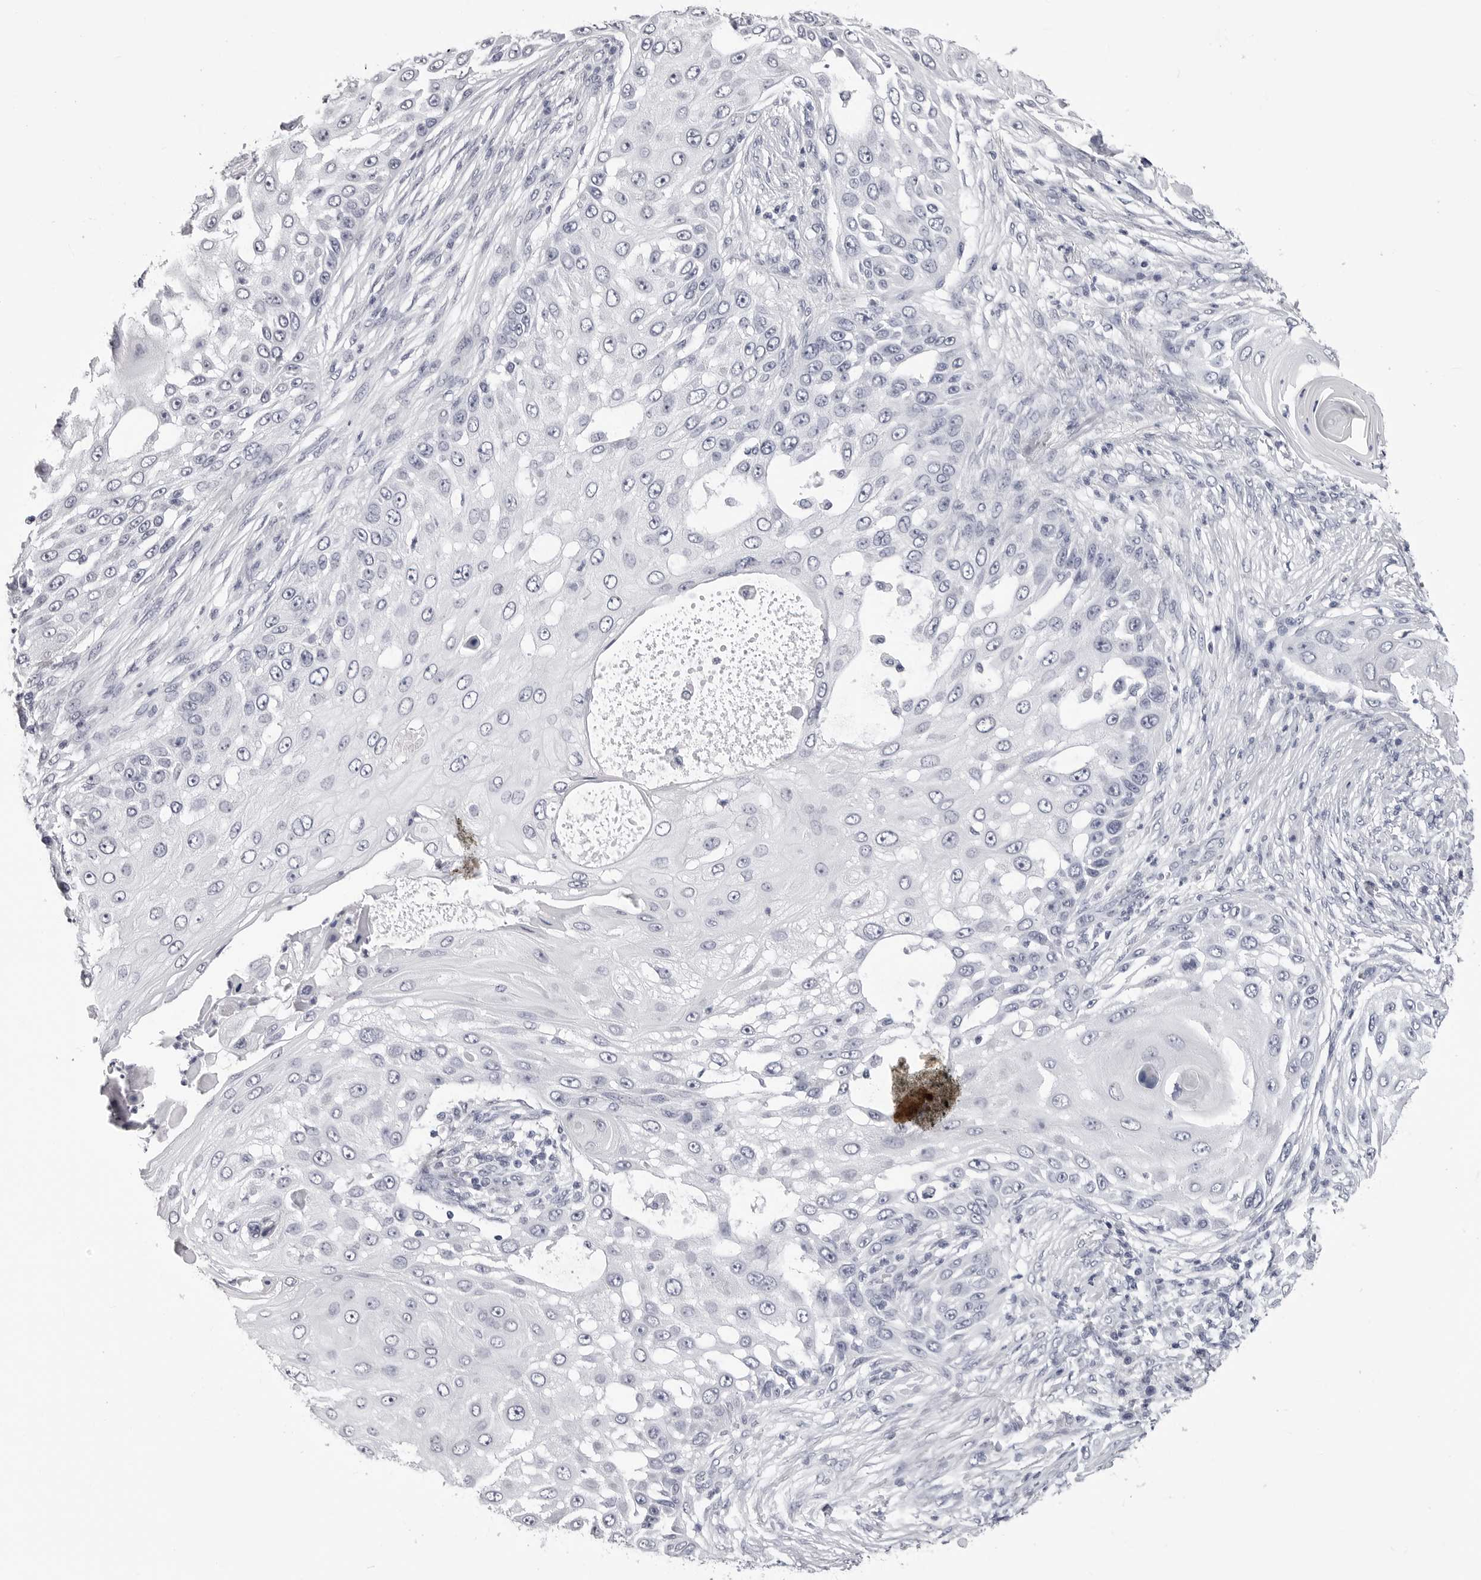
{"staining": {"intensity": "negative", "quantity": "none", "location": "none"}, "tissue": "skin cancer", "cell_type": "Tumor cells", "image_type": "cancer", "snomed": [{"axis": "morphology", "description": "Squamous cell carcinoma, NOS"}, {"axis": "topography", "description": "Skin"}], "caption": "There is no significant expression in tumor cells of skin squamous cell carcinoma.", "gene": "LGALS4", "patient": {"sex": "female", "age": 44}}